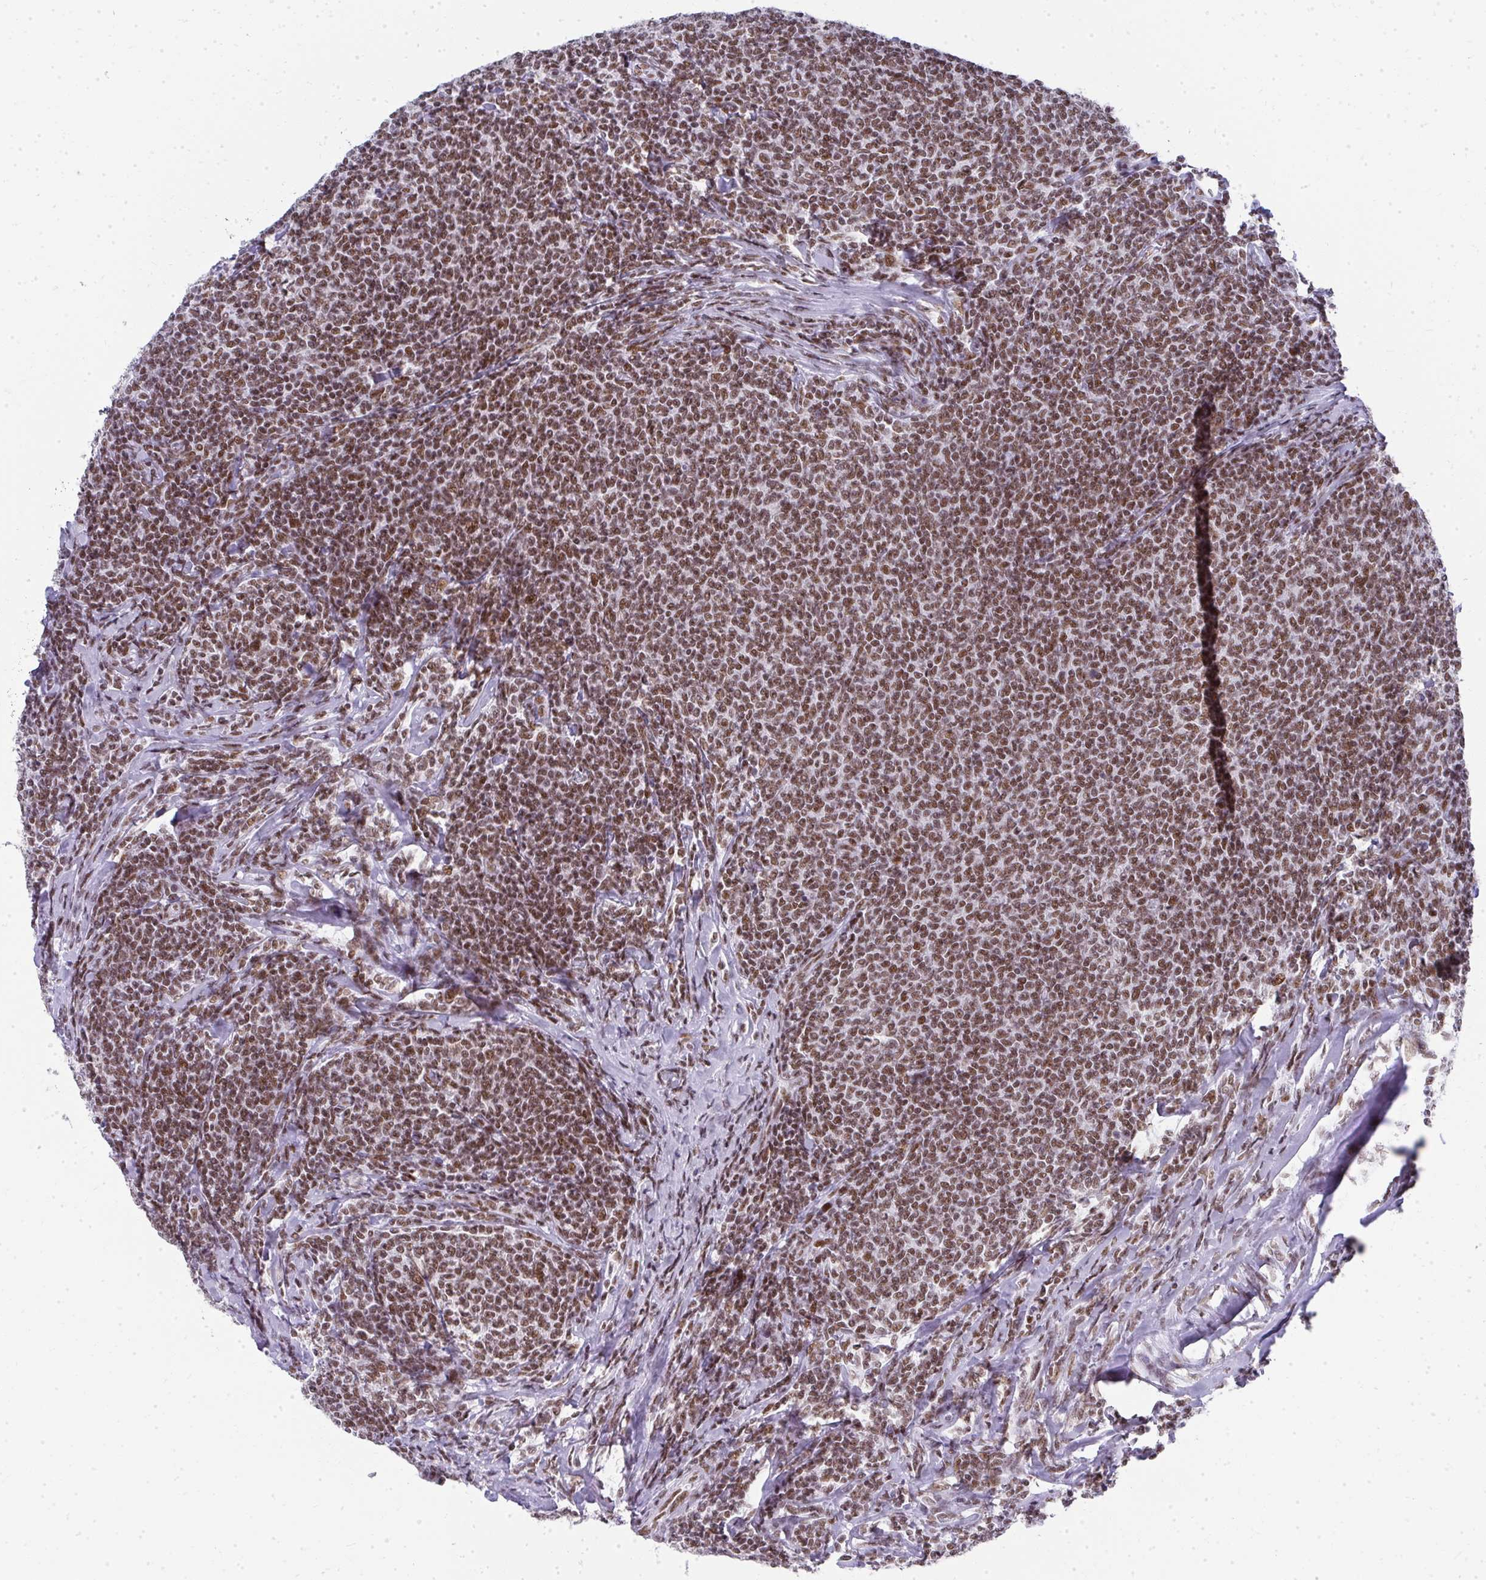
{"staining": {"intensity": "strong", "quantity": ">75%", "location": "nuclear"}, "tissue": "lymphoma", "cell_type": "Tumor cells", "image_type": "cancer", "snomed": [{"axis": "morphology", "description": "Malignant lymphoma, non-Hodgkin's type, Low grade"}, {"axis": "topography", "description": "Lymph node"}], "caption": "Protein staining by immunohistochemistry exhibits strong nuclear staining in approximately >75% of tumor cells in malignant lymphoma, non-Hodgkin's type (low-grade).", "gene": "CREBBP", "patient": {"sex": "male", "age": 52}}